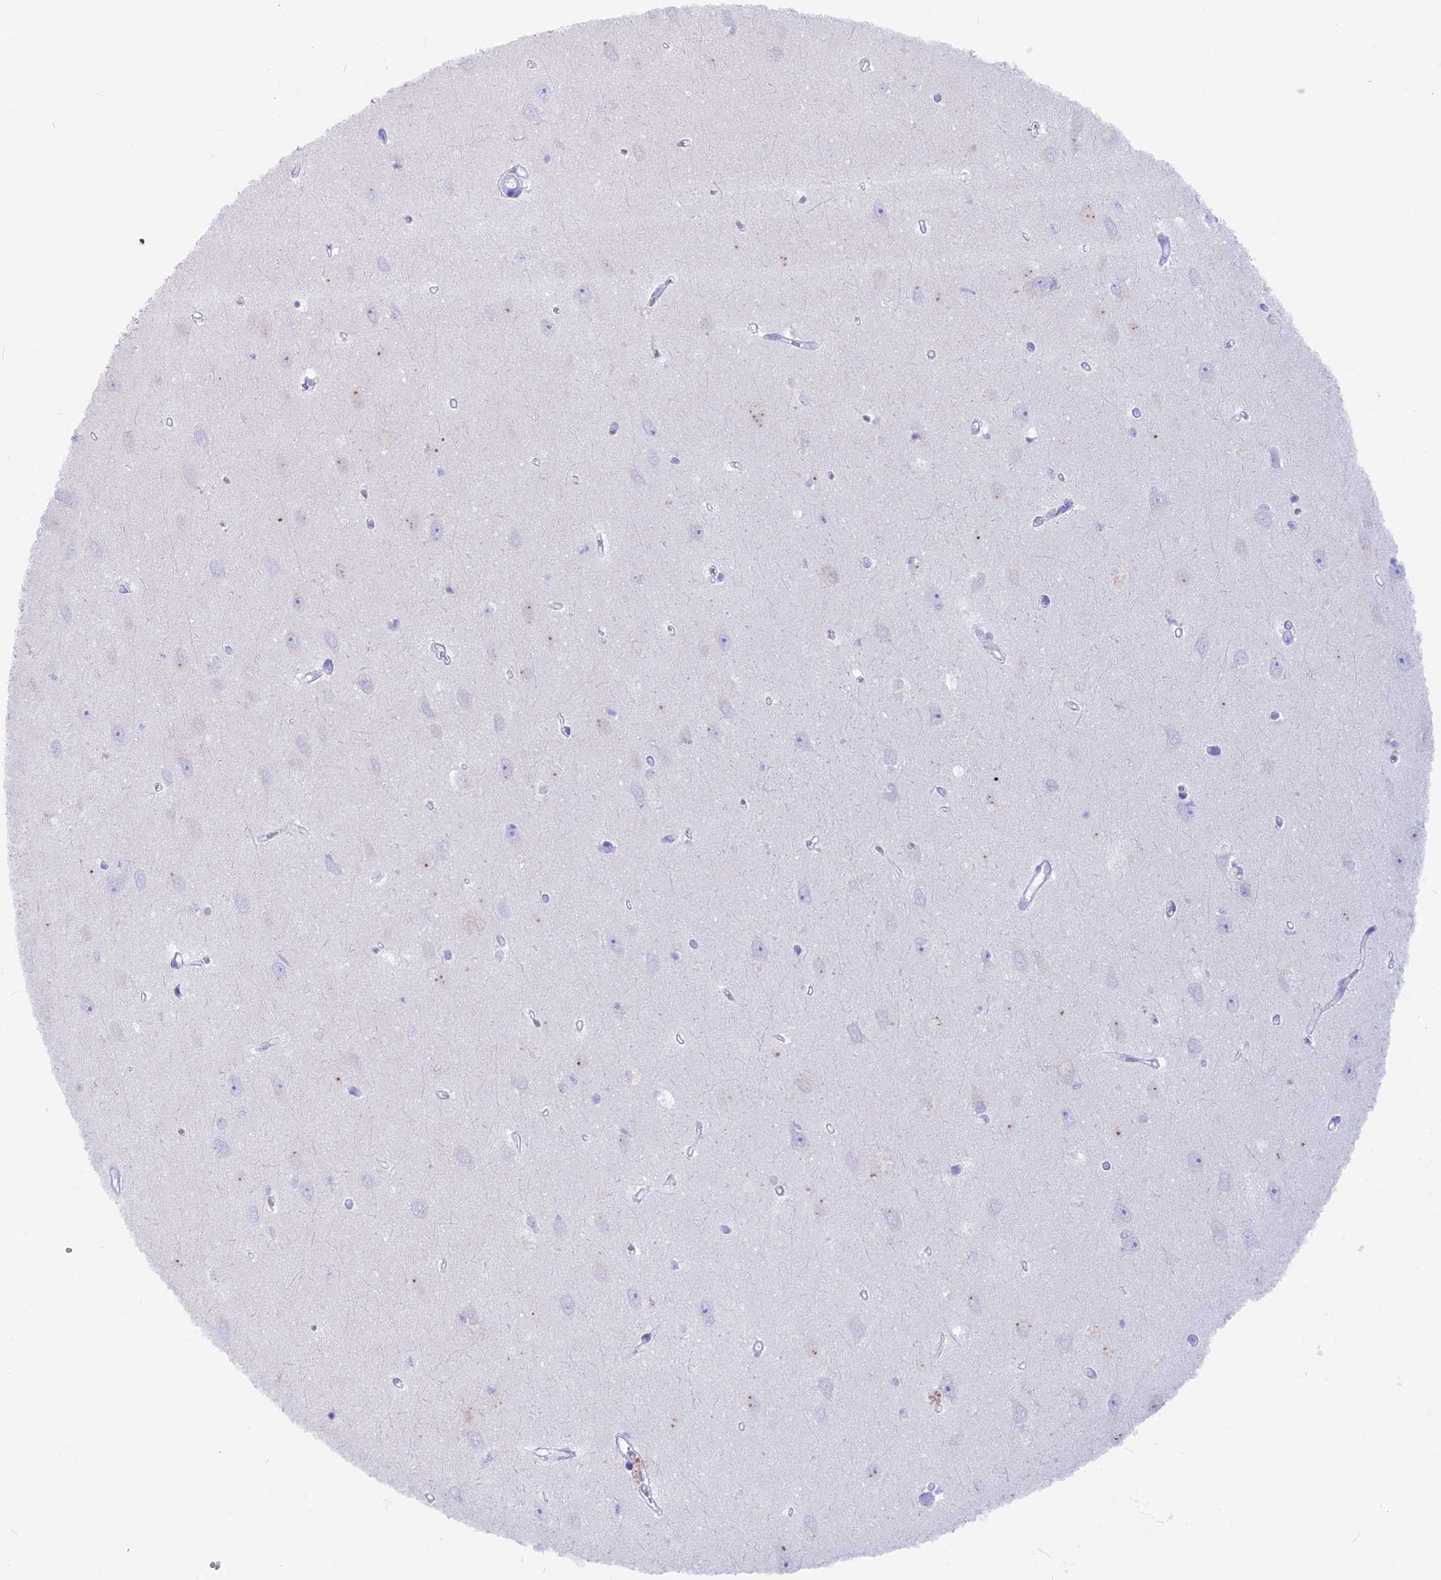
{"staining": {"intensity": "negative", "quantity": "none", "location": "none"}, "tissue": "hippocampus", "cell_type": "Glial cells", "image_type": "normal", "snomed": [{"axis": "morphology", "description": "Normal tissue, NOS"}, {"axis": "topography", "description": "Hippocampus"}], "caption": "A photomicrograph of human hippocampus is negative for staining in glial cells.", "gene": "SNTN", "patient": {"sex": "female", "age": 64}}